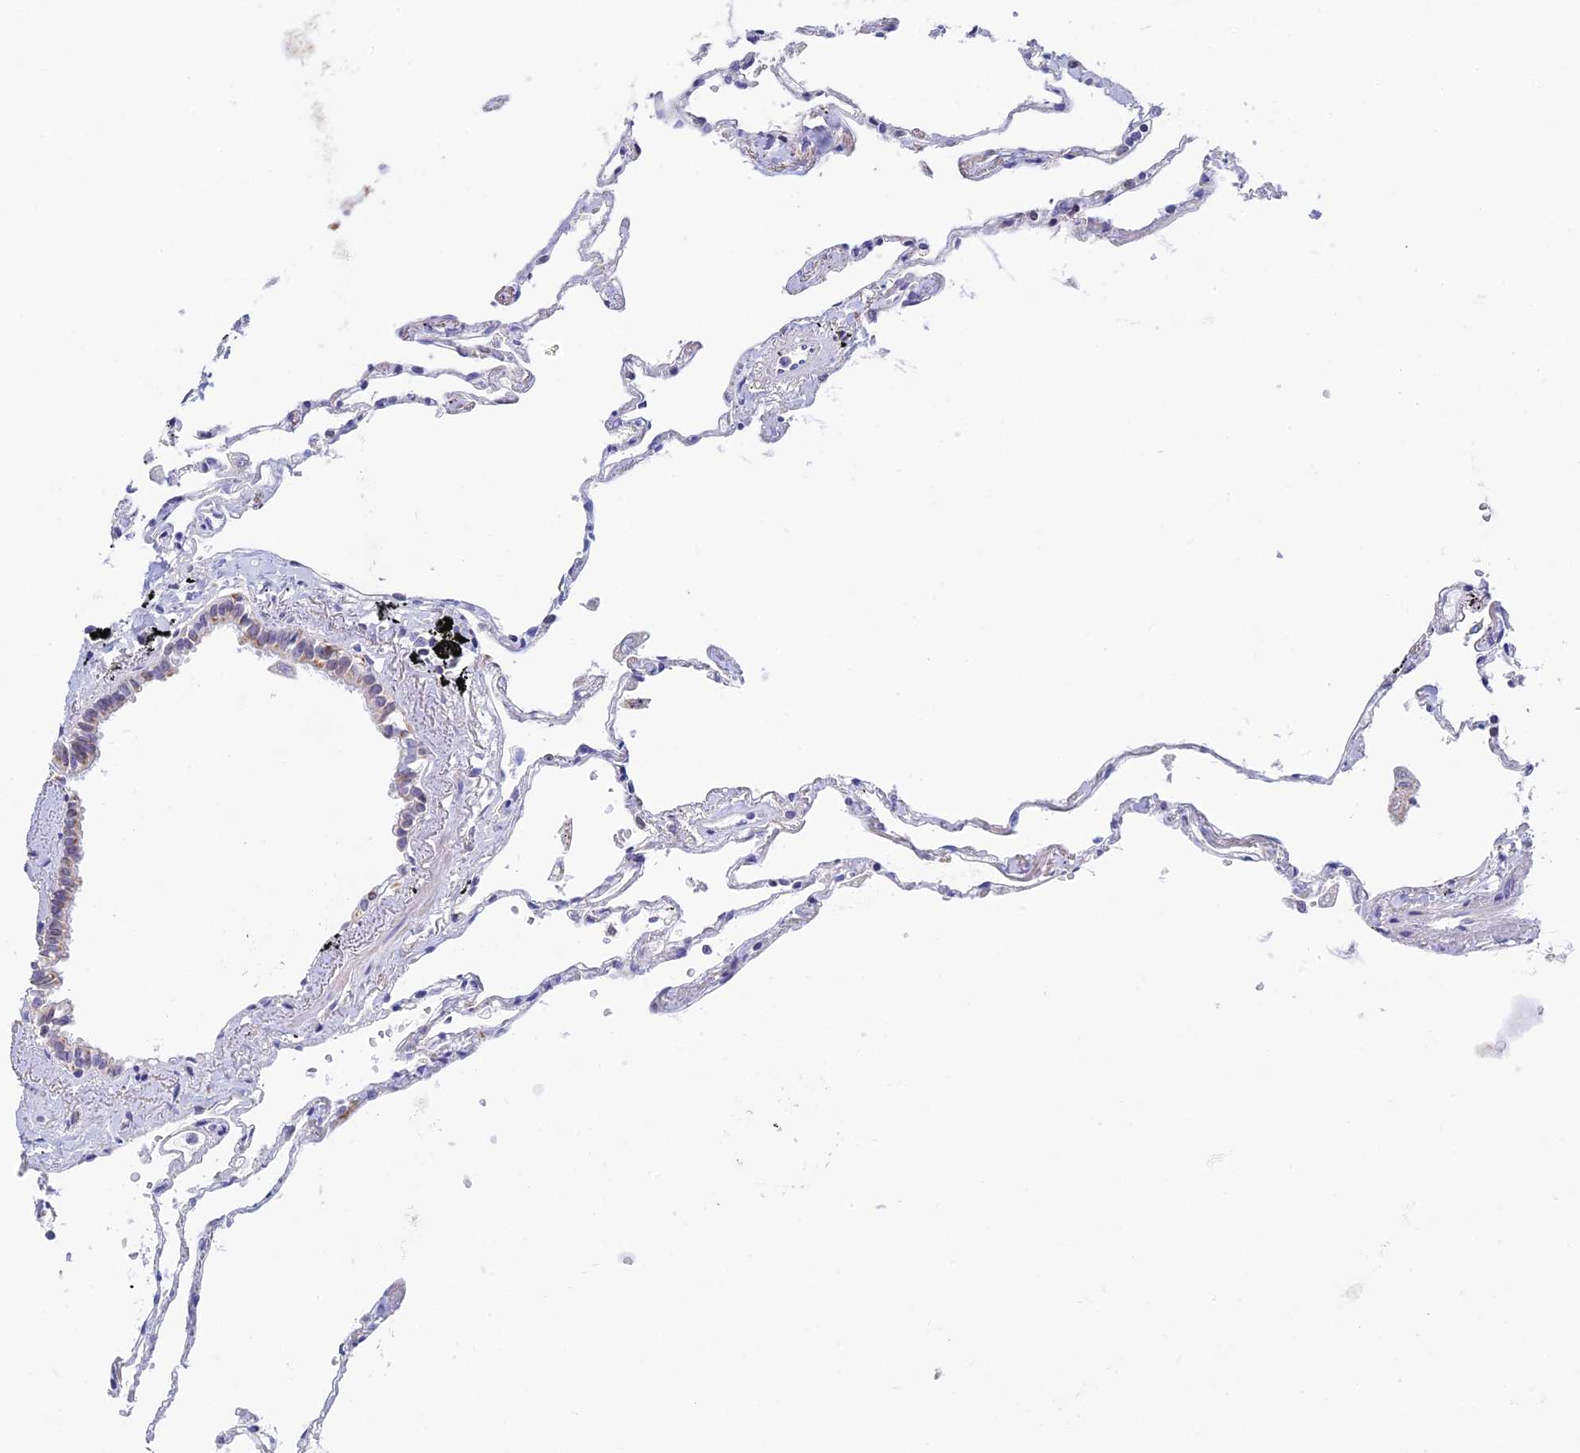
{"staining": {"intensity": "negative", "quantity": "none", "location": "none"}, "tissue": "lung", "cell_type": "Alveolar cells", "image_type": "normal", "snomed": [{"axis": "morphology", "description": "Normal tissue, NOS"}, {"axis": "topography", "description": "Lung"}], "caption": "This is an immunohistochemistry (IHC) photomicrograph of normal human lung. There is no staining in alveolar cells.", "gene": "REXO5", "patient": {"sex": "female", "age": 67}}